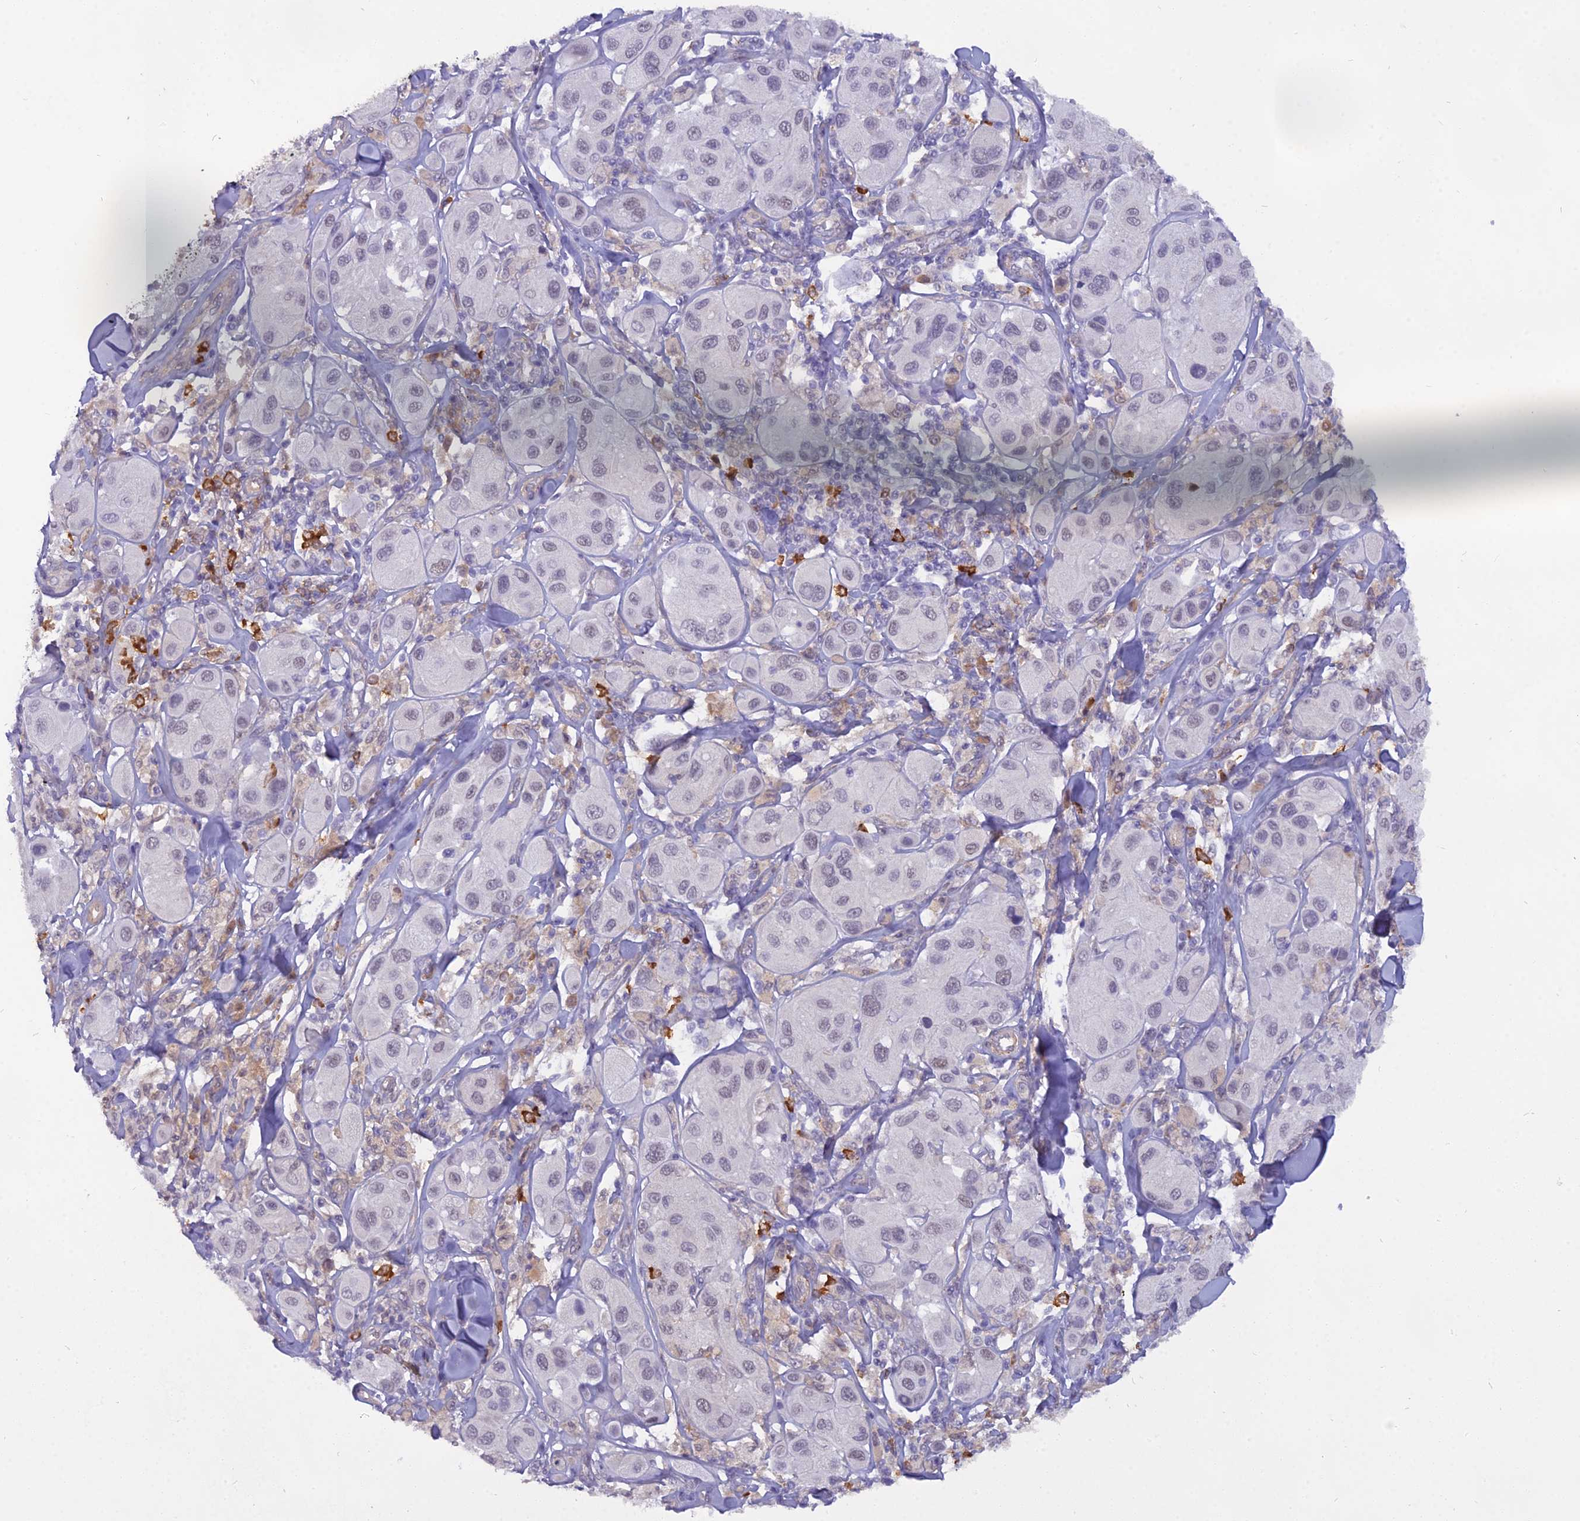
{"staining": {"intensity": "moderate", "quantity": "<25%", "location": "nuclear"}, "tissue": "melanoma", "cell_type": "Tumor cells", "image_type": "cancer", "snomed": [{"axis": "morphology", "description": "Malignant melanoma, Metastatic site"}, {"axis": "topography", "description": "Skin"}], "caption": "Immunohistochemical staining of malignant melanoma (metastatic site) exhibits low levels of moderate nuclear staining in about <25% of tumor cells. Using DAB (brown) and hematoxylin (blue) stains, captured at high magnification using brightfield microscopy.", "gene": "BLNK", "patient": {"sex": "male", "age": 41}}